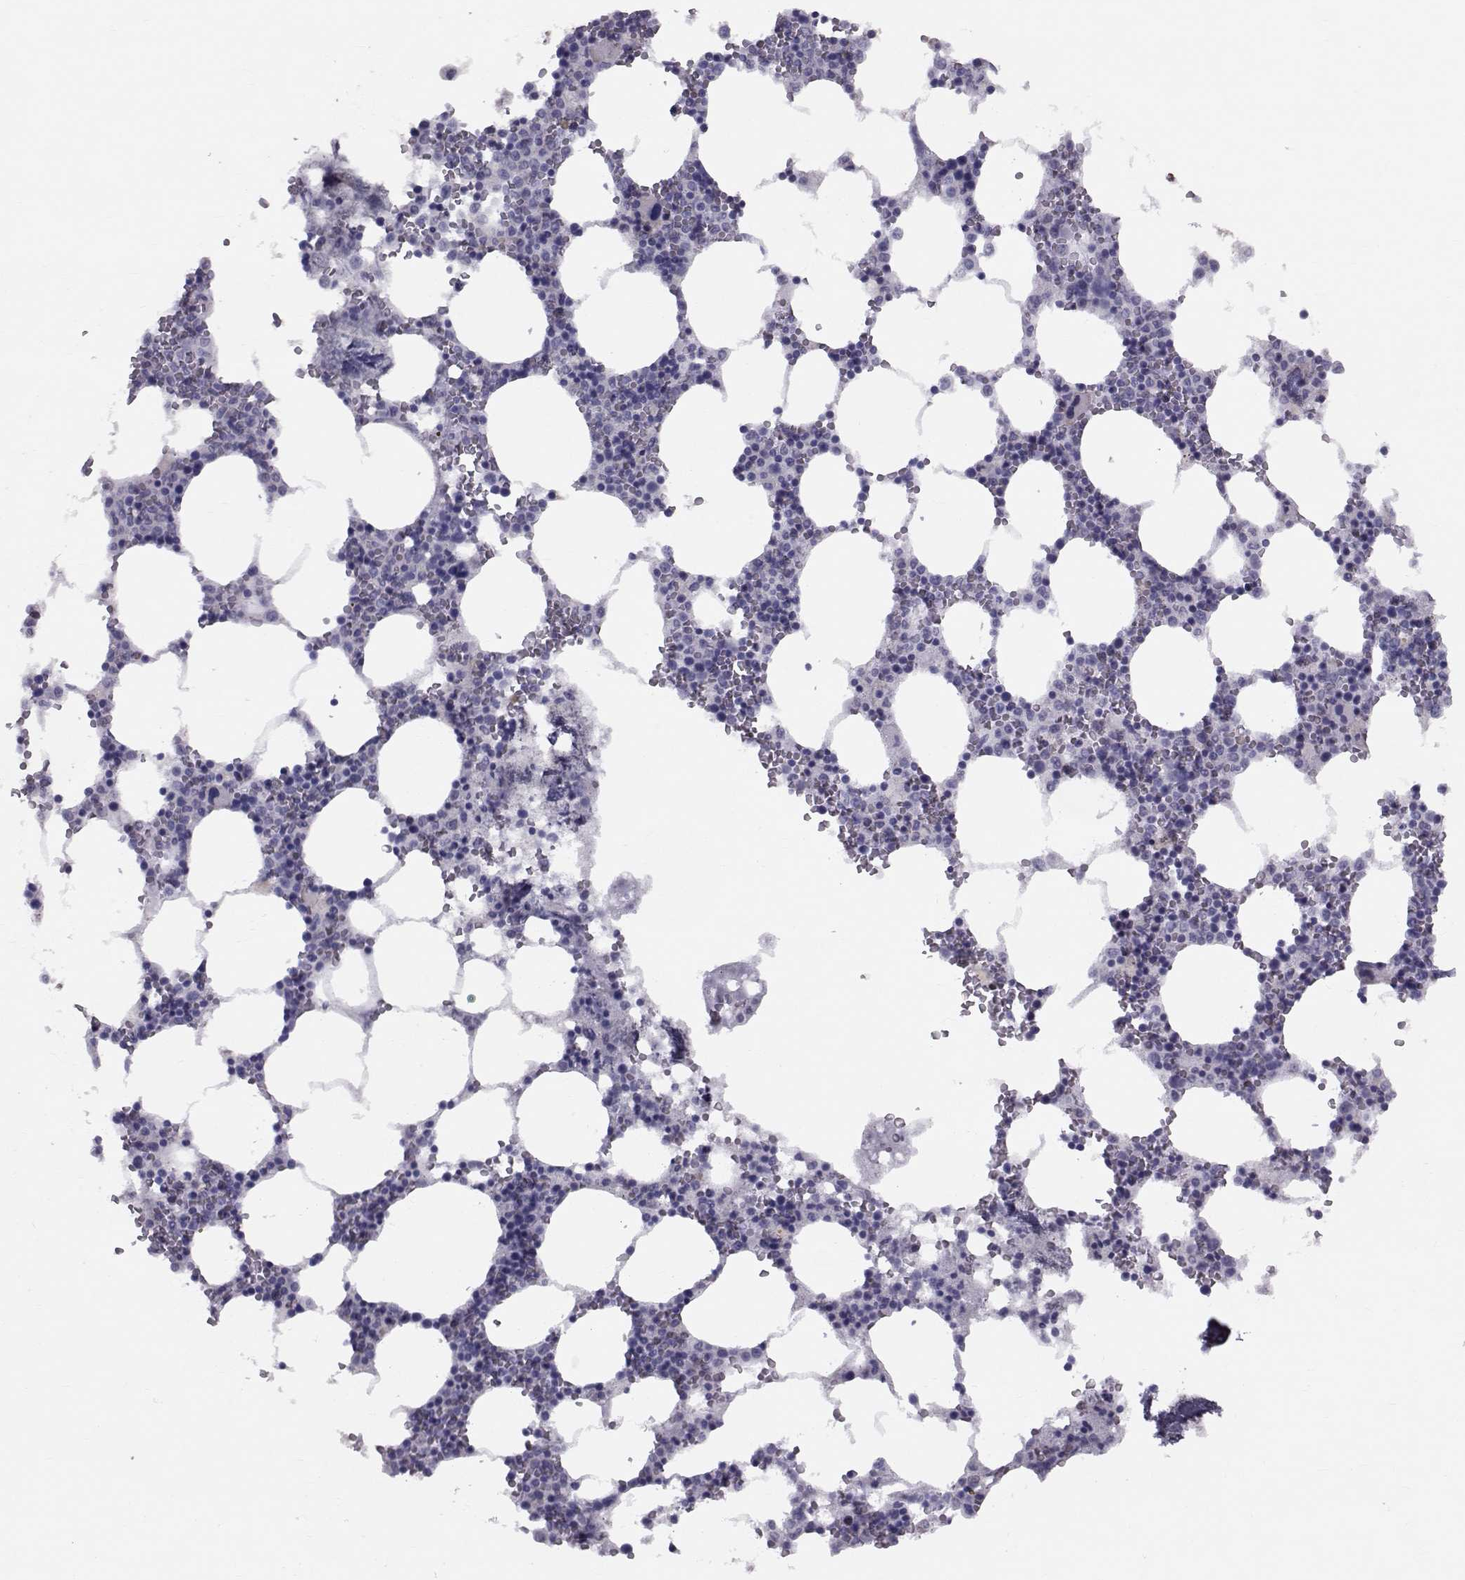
{"staining": {"intensity": "negative", "quantity": "none", "location": "none"}, "tissue": "bone marrow", "cell_type": "Hematopoietic cells", "image_type": "normal", "snomed": [{"axis": "morphology", "description": "Normal tissue, NOS"}, {"axis": "topography", "description": "Bone marrow"}], "caption": "Benign bone marrow was stained to show a protein in brown. There is no significant staining in hematopoietic cells.", "gene": "GARIN3", "patient": {"sex": "female", "age": 64}}